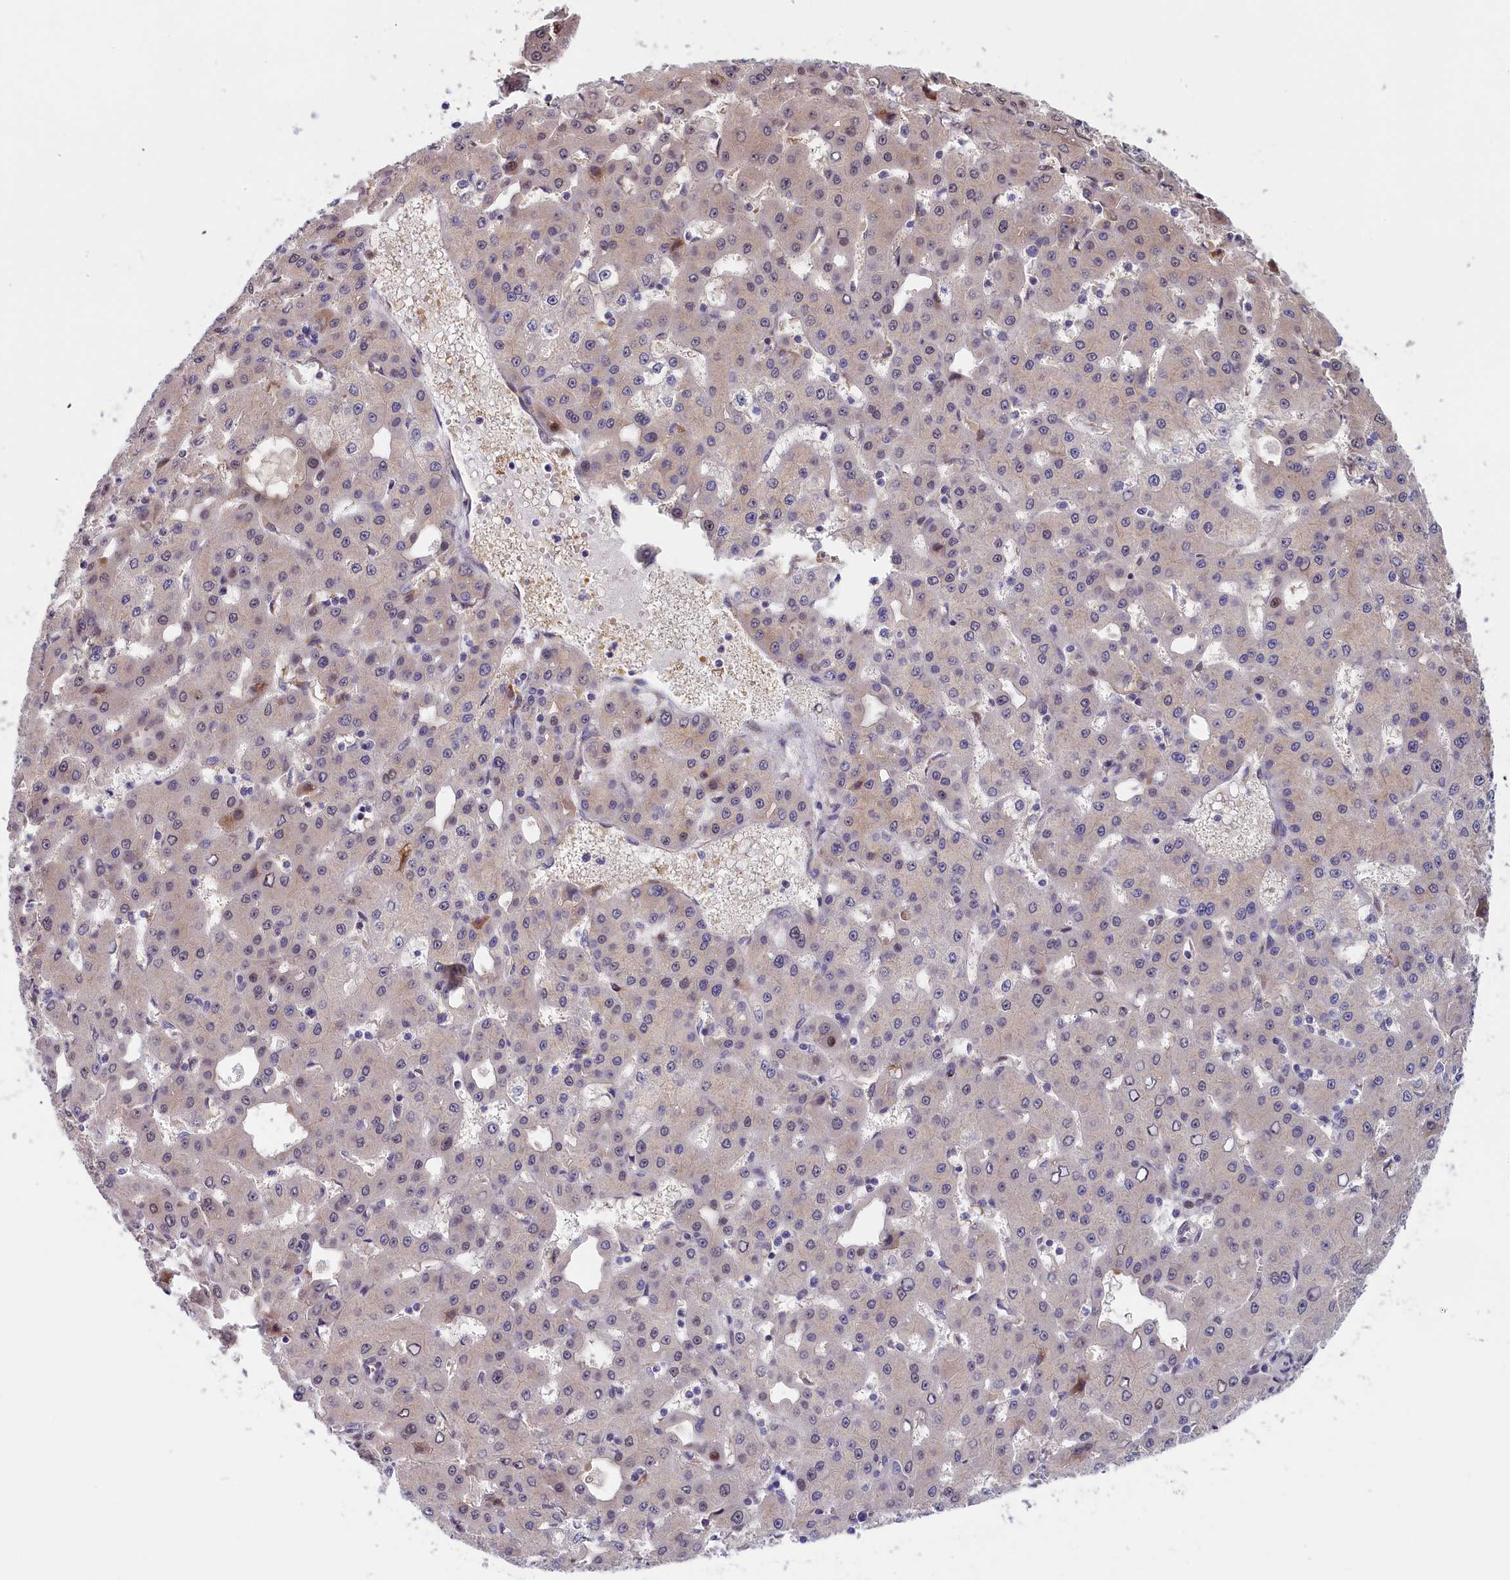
{"staining": {"intensity": "moderate", "quantity": "<25%", "location": "nuclear"}, "tissue": "liver cancer", "cell_type": "Tumor cells", "image_type": "cancer", "snomed": [{"axis": "morphology", "description": "Carcinoma, Hepatocellular, NOS"}, {"axis": "topography", "description": "Liver"}], "caption": "DAB (3,3'-diaminobenzidine) immunohistochemical staining of liver hepatocellular carcinoma displays moderate nuclear protein staining in about <25% of tumor cells.", "gene": "CHST12", "patient": {"sex": "male", "age": 47}}